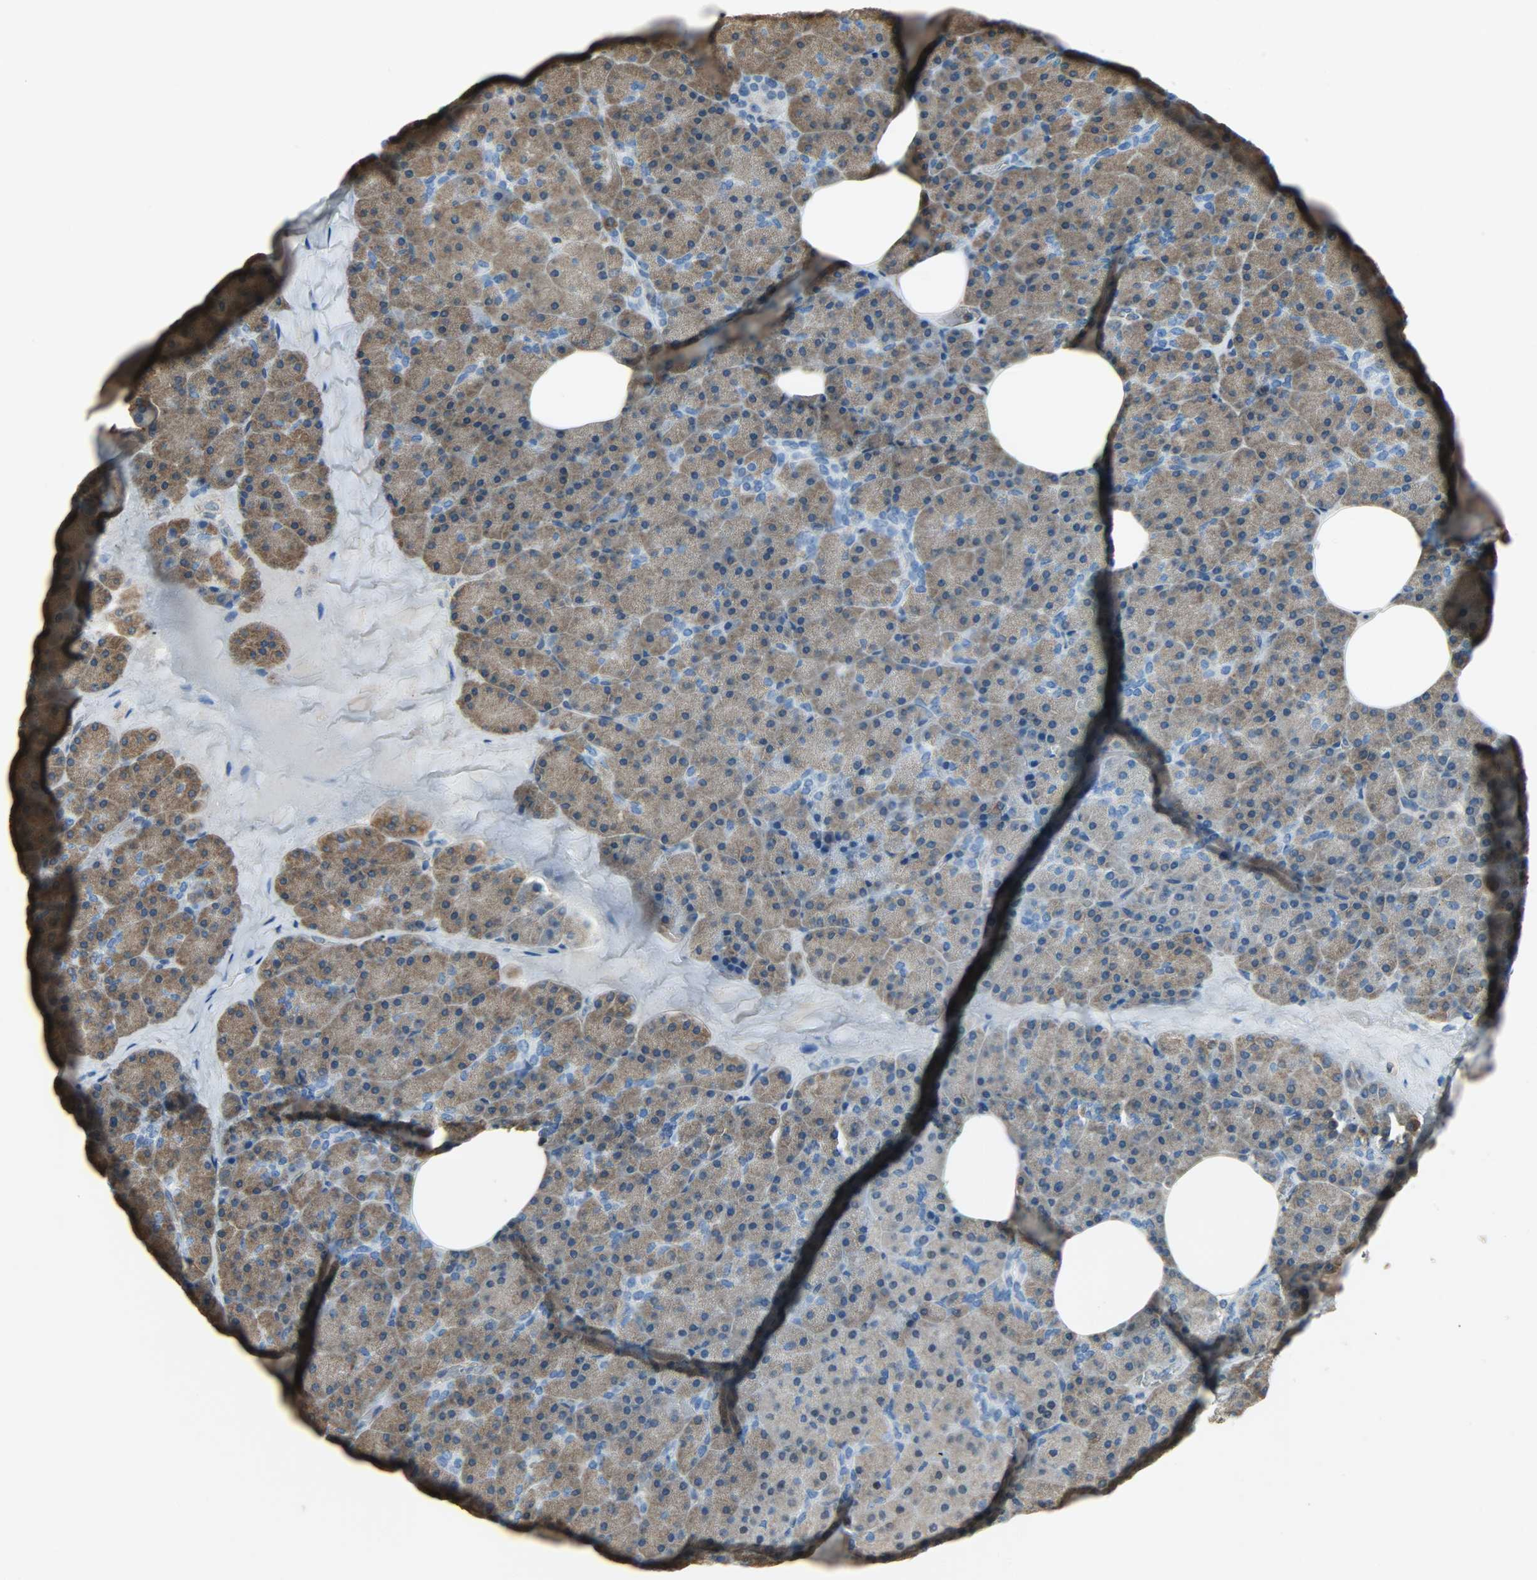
{"staining": {"intensity": "weak", "quantity": ">75%", "location": "cytoplasmic/membranous"}, "tissue": "pancreas", "cell_type": "Exocrine glandular cells", "image_type": "normal", "snomed": [{"axis": "morphology", "description": "Normal tissue, NOS"}, {"axis": "topography", "description": "Pancreas"}], "caption": "A micrograph of human pancreas stained for a protein shows weak cytoplasmic/membranous brown staining in exocrine glandular cells.", "gene": "LDHB", "patient": {"sex": "female", "age": 35}}